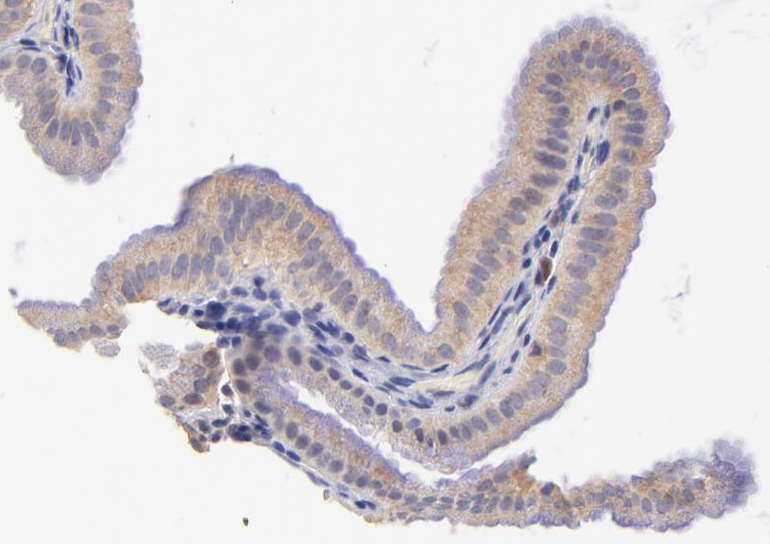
{"staining": {"intensity": "moderate", "quantity": ">75%", "location": "cytoplasmic/membranous"}, "tissue": "gallbladder", "cell_type": "Glandular cells", "image_type": "normal", "snomed": [{"axis": "morphology", "description": "Normal tissue, NOS"}, {"axis": "topography", "description": "Gallbladder"}], "caption": "The micrograph reveals immunohistochemical staining of unremarkable gallbladder. There is moderate cytoplasmic/membranous positivity is identified in approximately >75% of glandular cells.", "gene": "RPL11", "patient": {"sex": "female", "age": 63}}